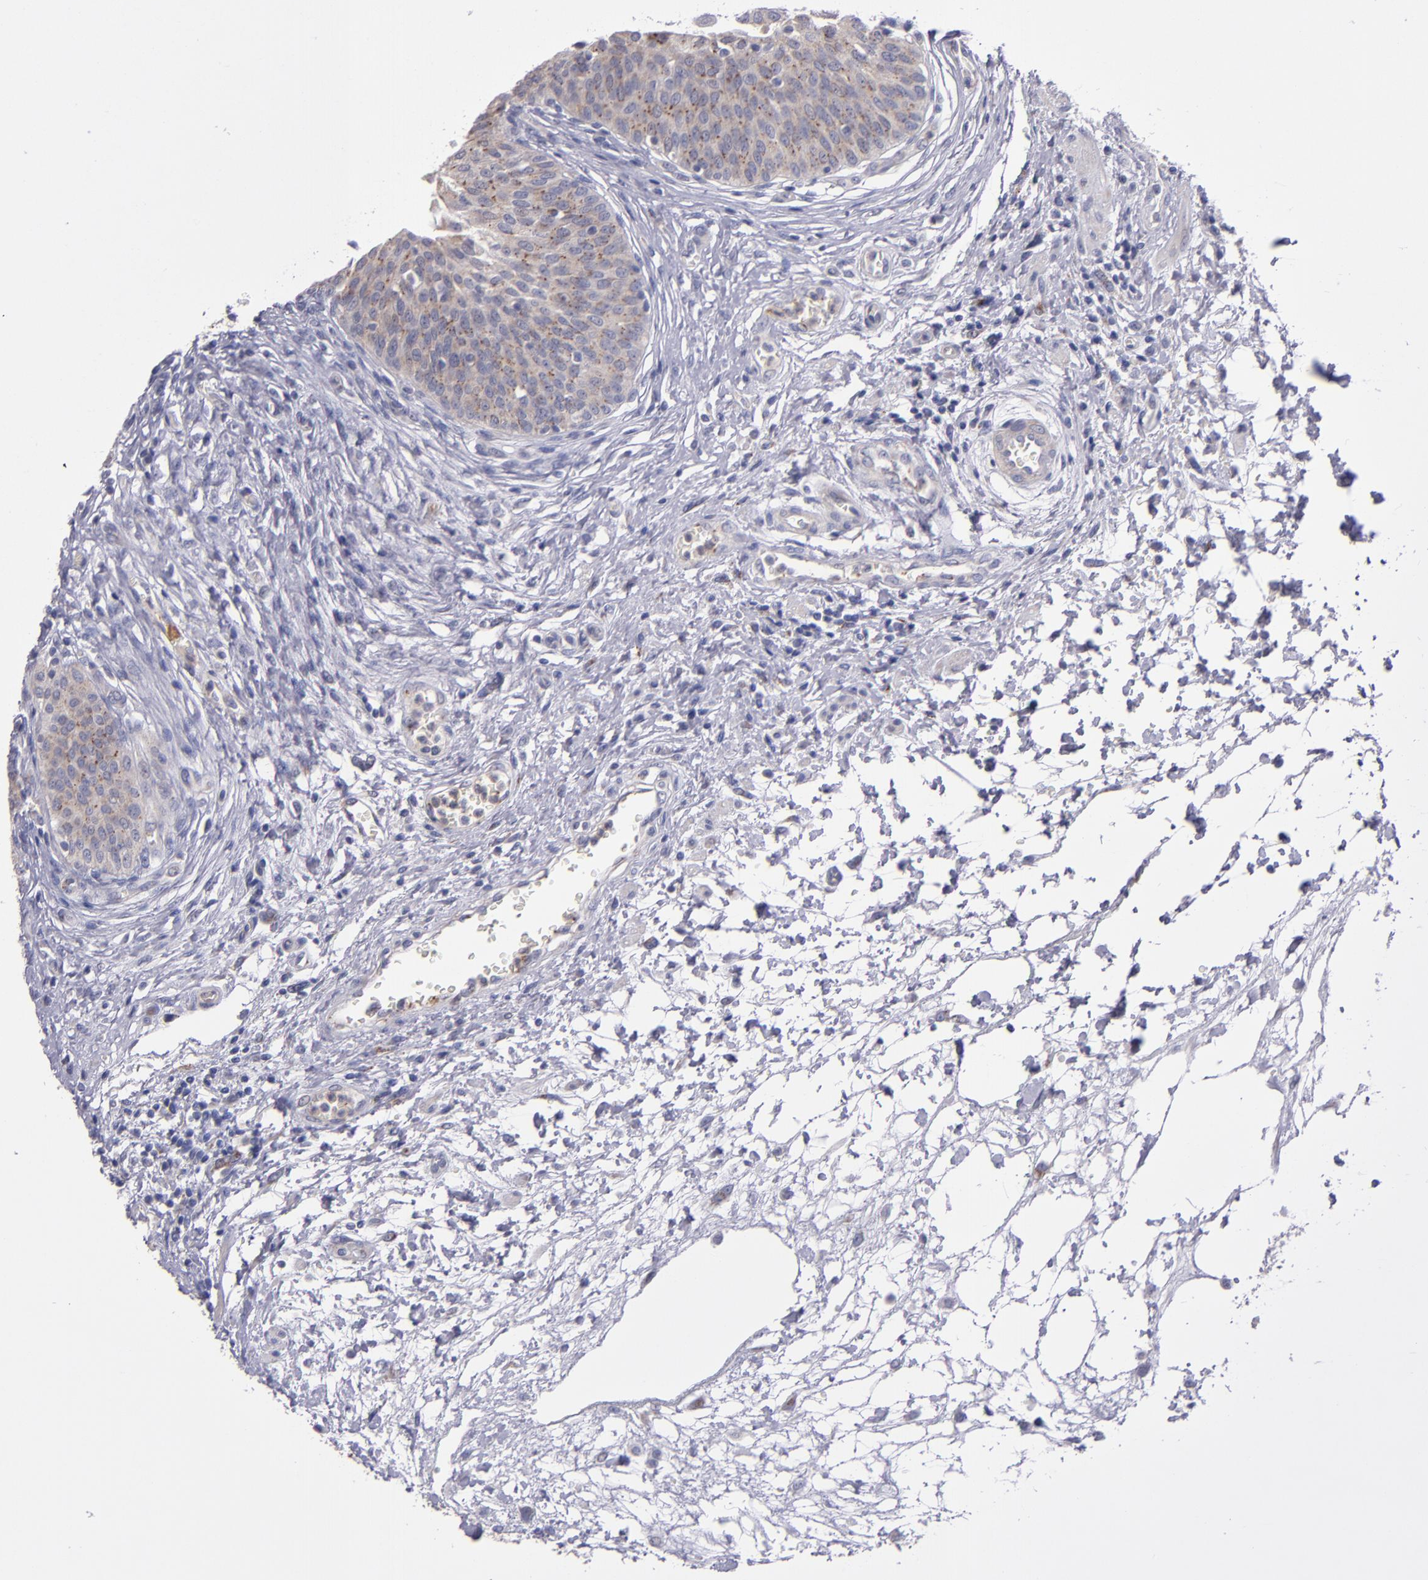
{"staining": {"intensity": "strong", "quantity": ">75%", "location": "cytoplasmic/membranous"}, "tissue": "urinary bladder", "cell_type": "Urothelial cells", "image_type": "normal", "snomed": [{"axis": "morphology", "description": "Normal tissue, NOS"}, {"axis": "topography", "description": "Smooth muscle"}, {"axis": "topography", "description": "Urinary bladder"}], "caption": "IHC (DAB) staining of normal urinary bladder reveals strong cytoplasmic/membranous protein expression in approximately >75% of urothelial cells. The staining was performed using DAB (3,3'-diaminobenzidine), with brown indicating positive protein expression. Nuclei are stained blue with hematoxylin.", "gene": "RAB41", "patient": {"sex": "male", "age": 35}}